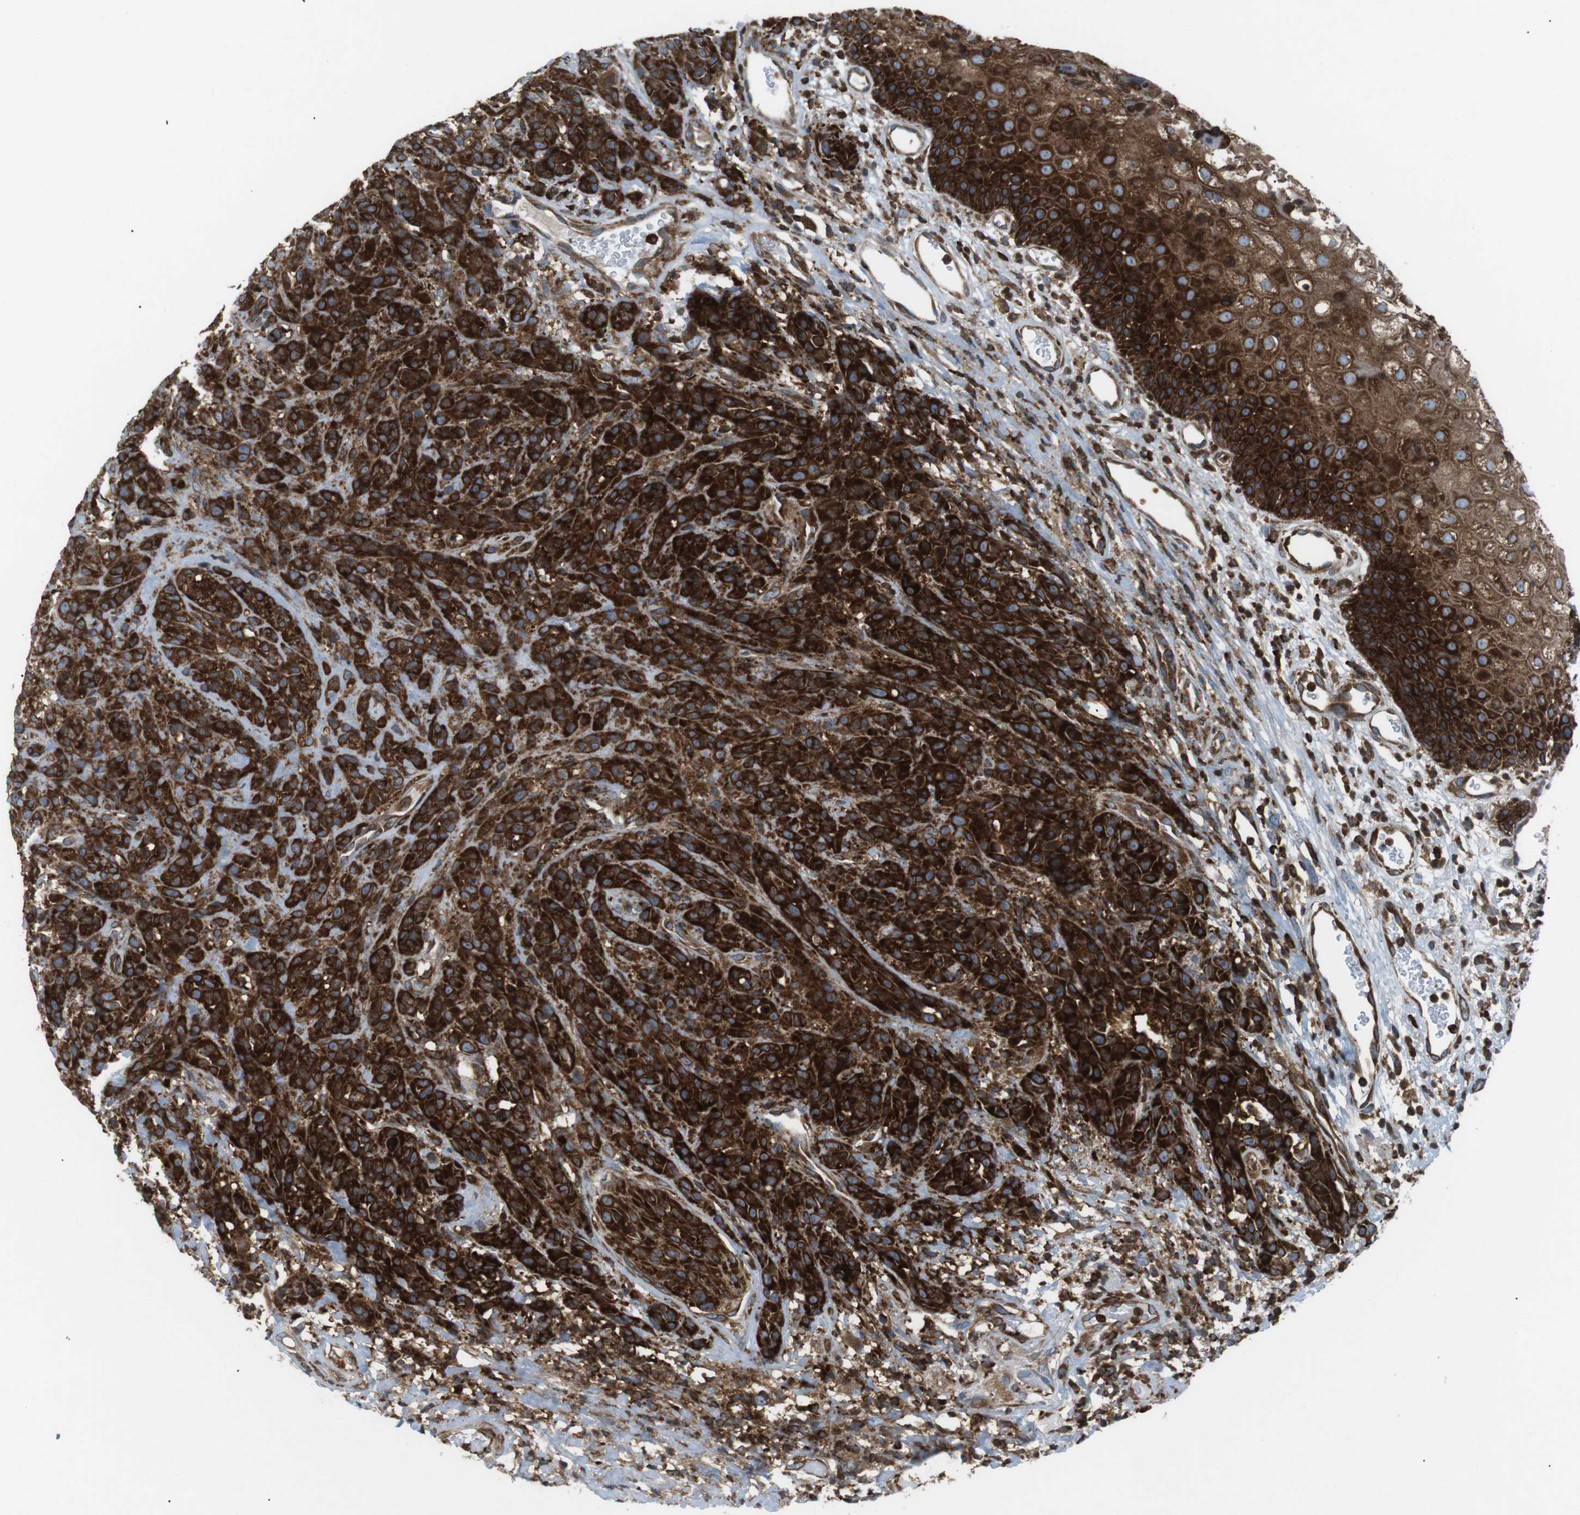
{"staining": {"intensity": "strong", "quantity": ">75%", "location": "cytoplasmic/membranous"}, "tissue": "head and neck cancer", "cell_type": "Tumor cells", "image_type": "cancer", "snomed": [{"axis": "morphology", "description": "Normal tissue, NOS"}, {"axis": "morphology", "description": "Squamous cell carcinoma, NOS"}, {"axis": "topography", "description": "Cartilage tissue"}, {"axis": "topography", "description": "Head-Neck"}], "caption": "A histopathology image of squamous cell carcinoma (head and neck) stained for a protein reveals strong cytoplasmic/membranous brown staining in tumor cells. (DAB IHC, brown staining for protein, blue staining for nuclei).", "gene": "FLII", "patient": {"sex": "male", "age": 62}}